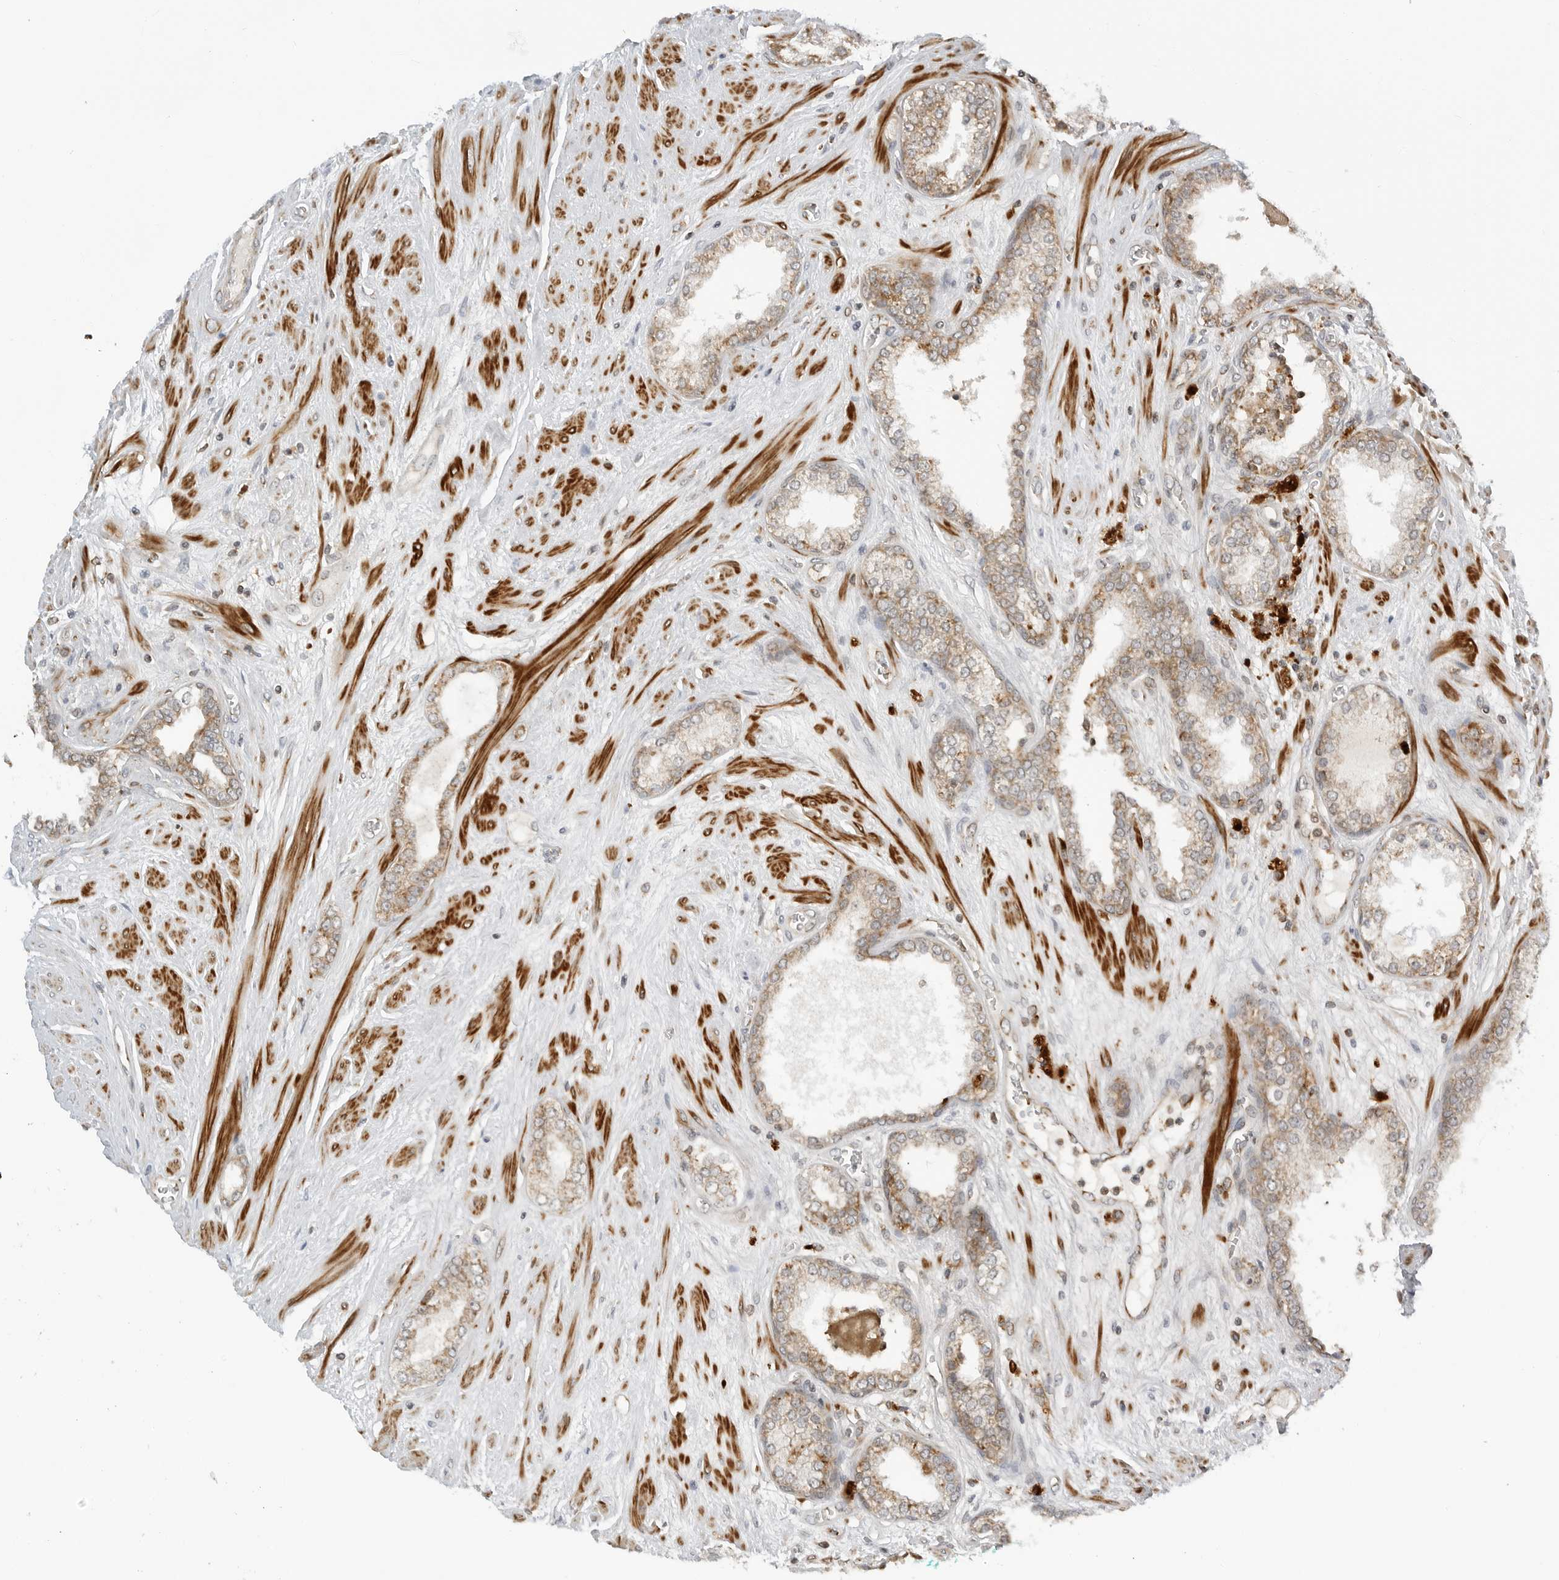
{"staining": {"intensity": "weak", "quantity": ">75%", "location": "cytoplasmic/membranous"}, "tissue": "prostate cancer", "cell_type": "Tumor cells", "image_type": "cancer", "snomed": [{"axis": "morphology", "description": "Adenocarcinoma, Low grade"}, {"axis": "topography", "description": "Prostate"}], "caption": "Weak cytoplasmic/membranous protein staining is seen in approximately >75% of tumor cells in prostate cancer.", "gene": "PEX2", "patient": {"sex": "male", "age": 62}}